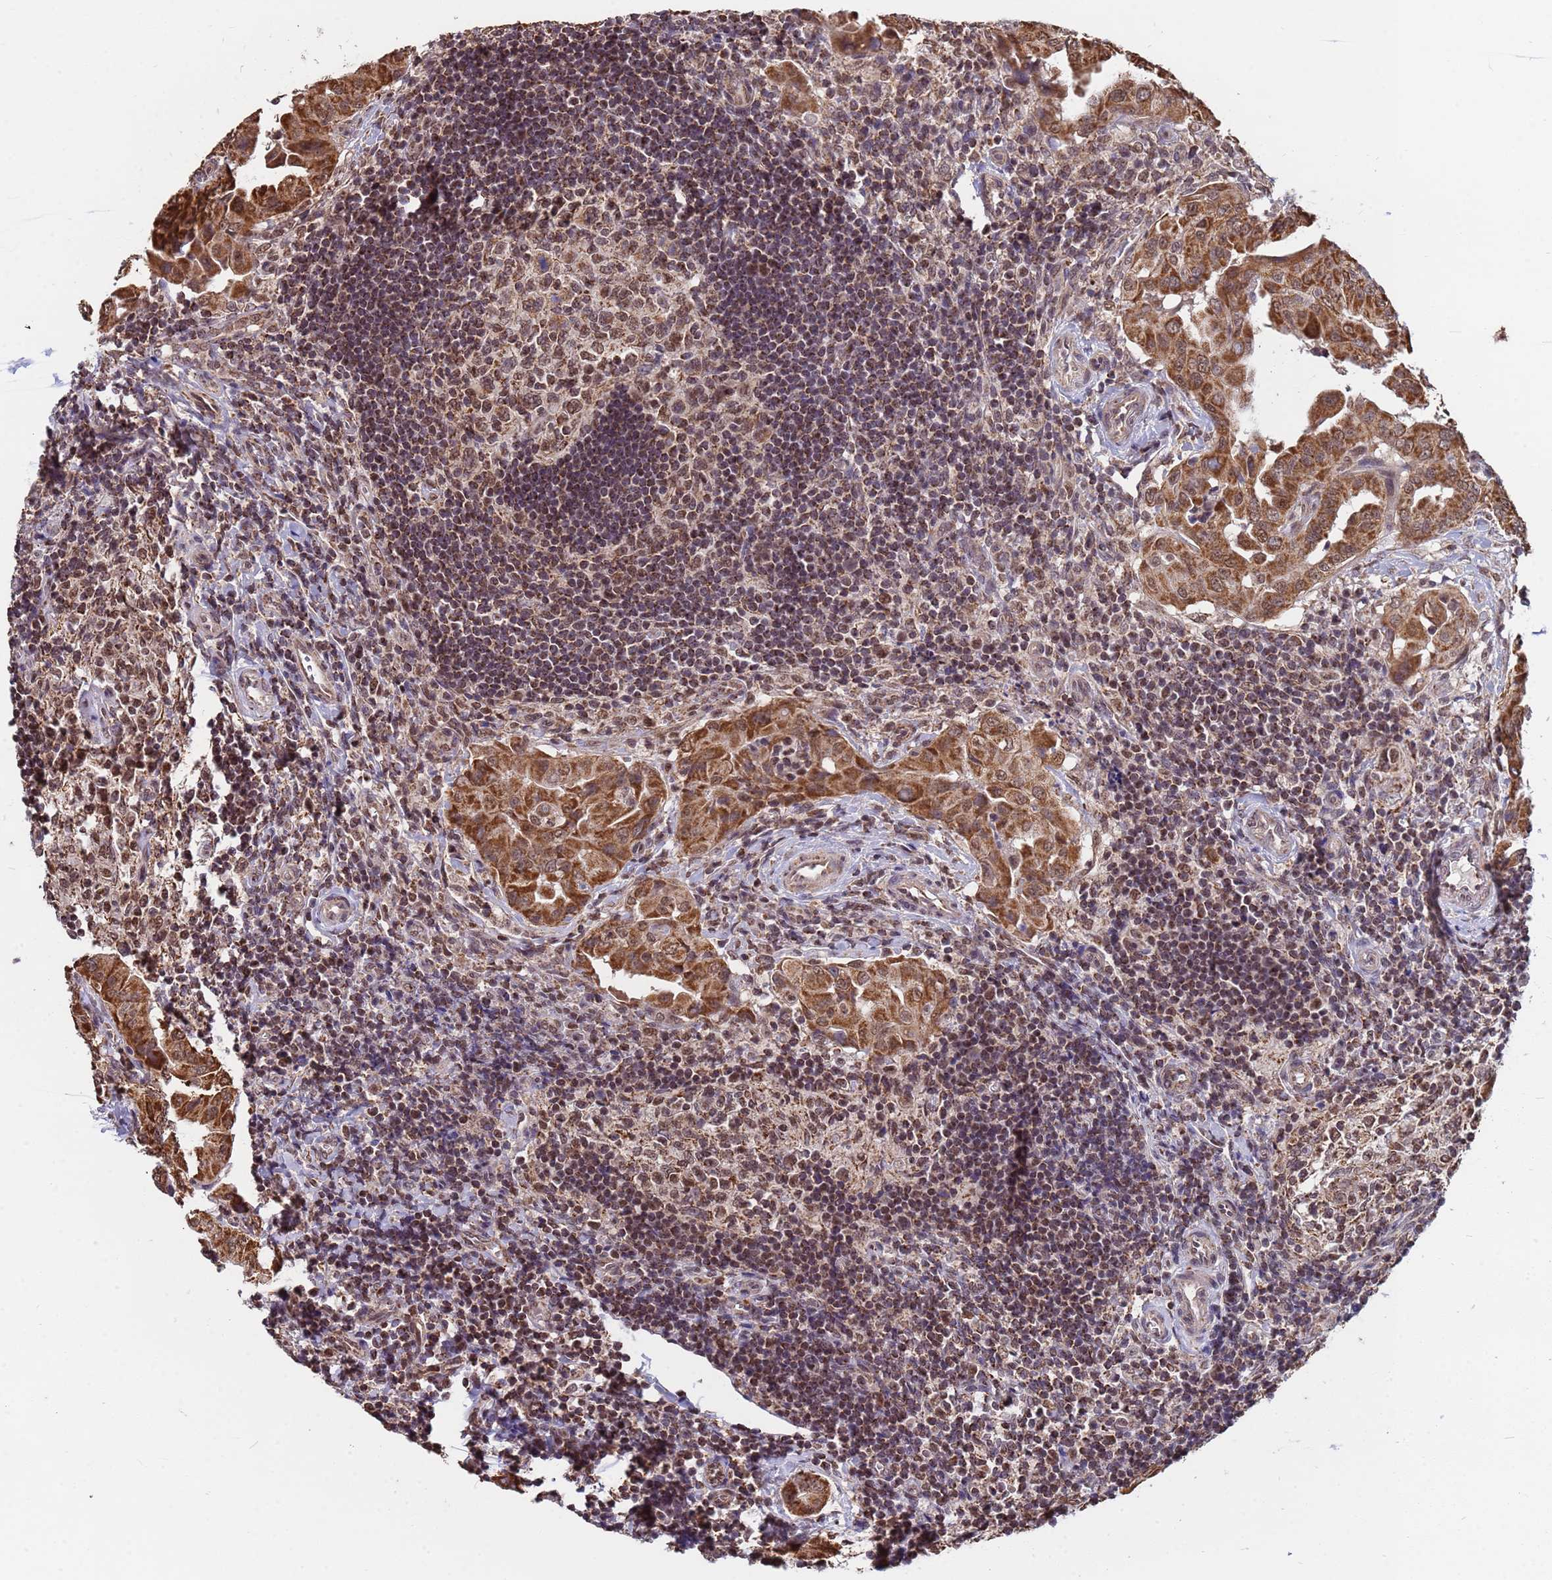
{"staining": {"intensity": "moderate", "quantity": ">75%", "location": "cytoplasmic/membranous"}, "tissue": "thyroid cancer", "cell_type": "Tumor cells", "image_type": "cancer", "snomed": [{"axis": "morphology", "description": "Papillary adenocarcinoma, NOS"}, {"axis": "topography", "description": "Thyroid gland"}], "caption": "IHC micrograph of neoplastic tissue: human thyroid cancer stained using immunohistochemistry demonstrates medium levels of moderate protein expression localized specifically in the cytoplasmic/membranous of tumor cells, appearing as a cytoplasmic/membranous brown color.", "gene": "DENND2B", "patient": {"sex": "male", "age": 33}}